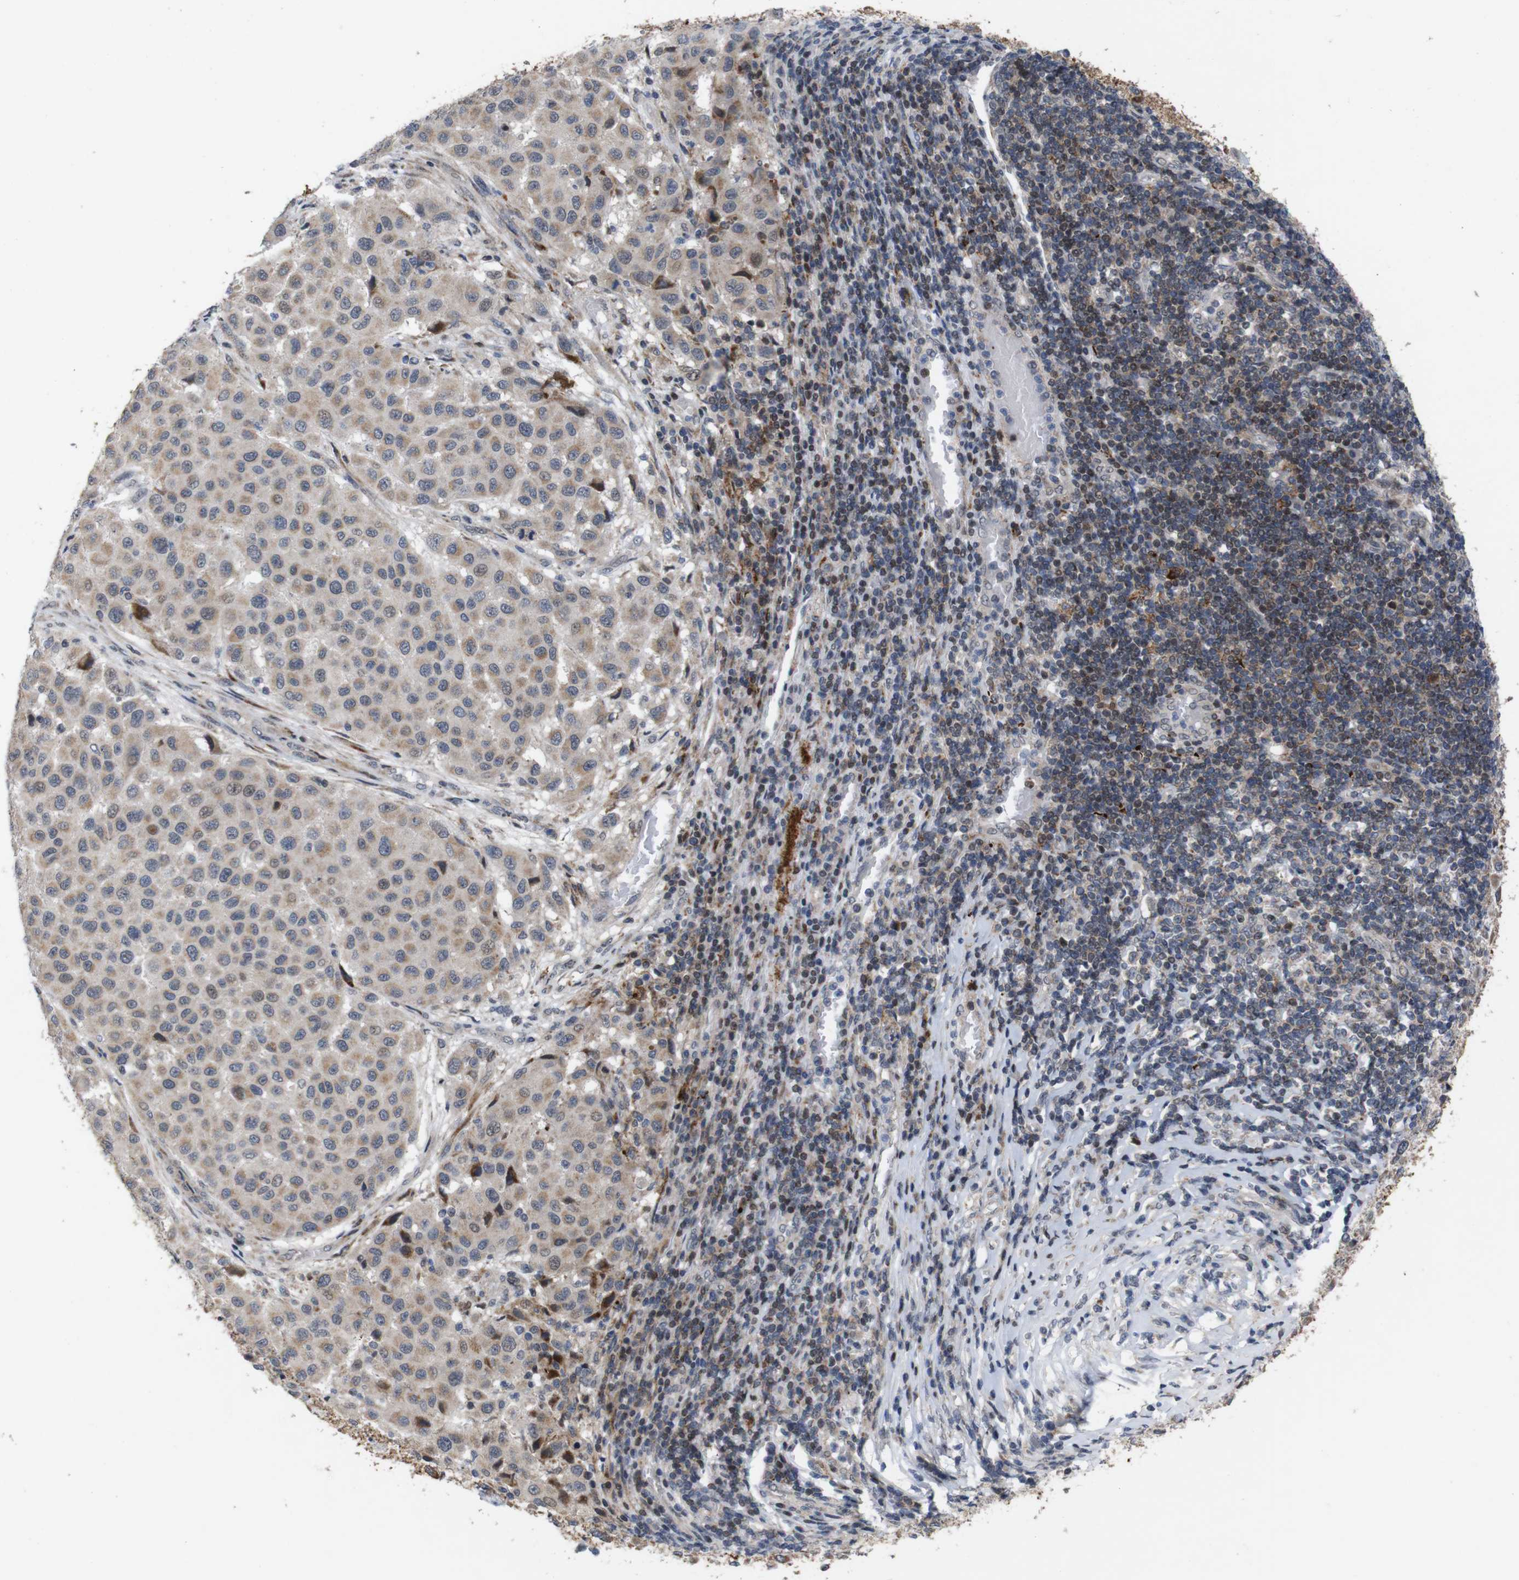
{"staining": {"intensity": "weak", "quantity": ">75%", "location": "cytoplasmic/membranous,nuclear"}, "tissue": "melanoma", "cell_type": "Tumor cells", "image_type": "cancer", "snomed": [{"axis": "morphology", "description": "Malignant melanoma, Metastatic site"}, {"axis": "topography", "description": "Lymph node"}], "caption": "High-magnification brightfield microscopy of melanoma stained with DAB (3,3'-diaminobenzidine) (brown) and counterstained with hematoxylin (blue). tumor cells exhibit weak cytoplasmic/membranous and nuclear expression is seen in approximately>75% of cells.", "gene": "ATP7B", "patient": {"sex": "male", "age": 61}}